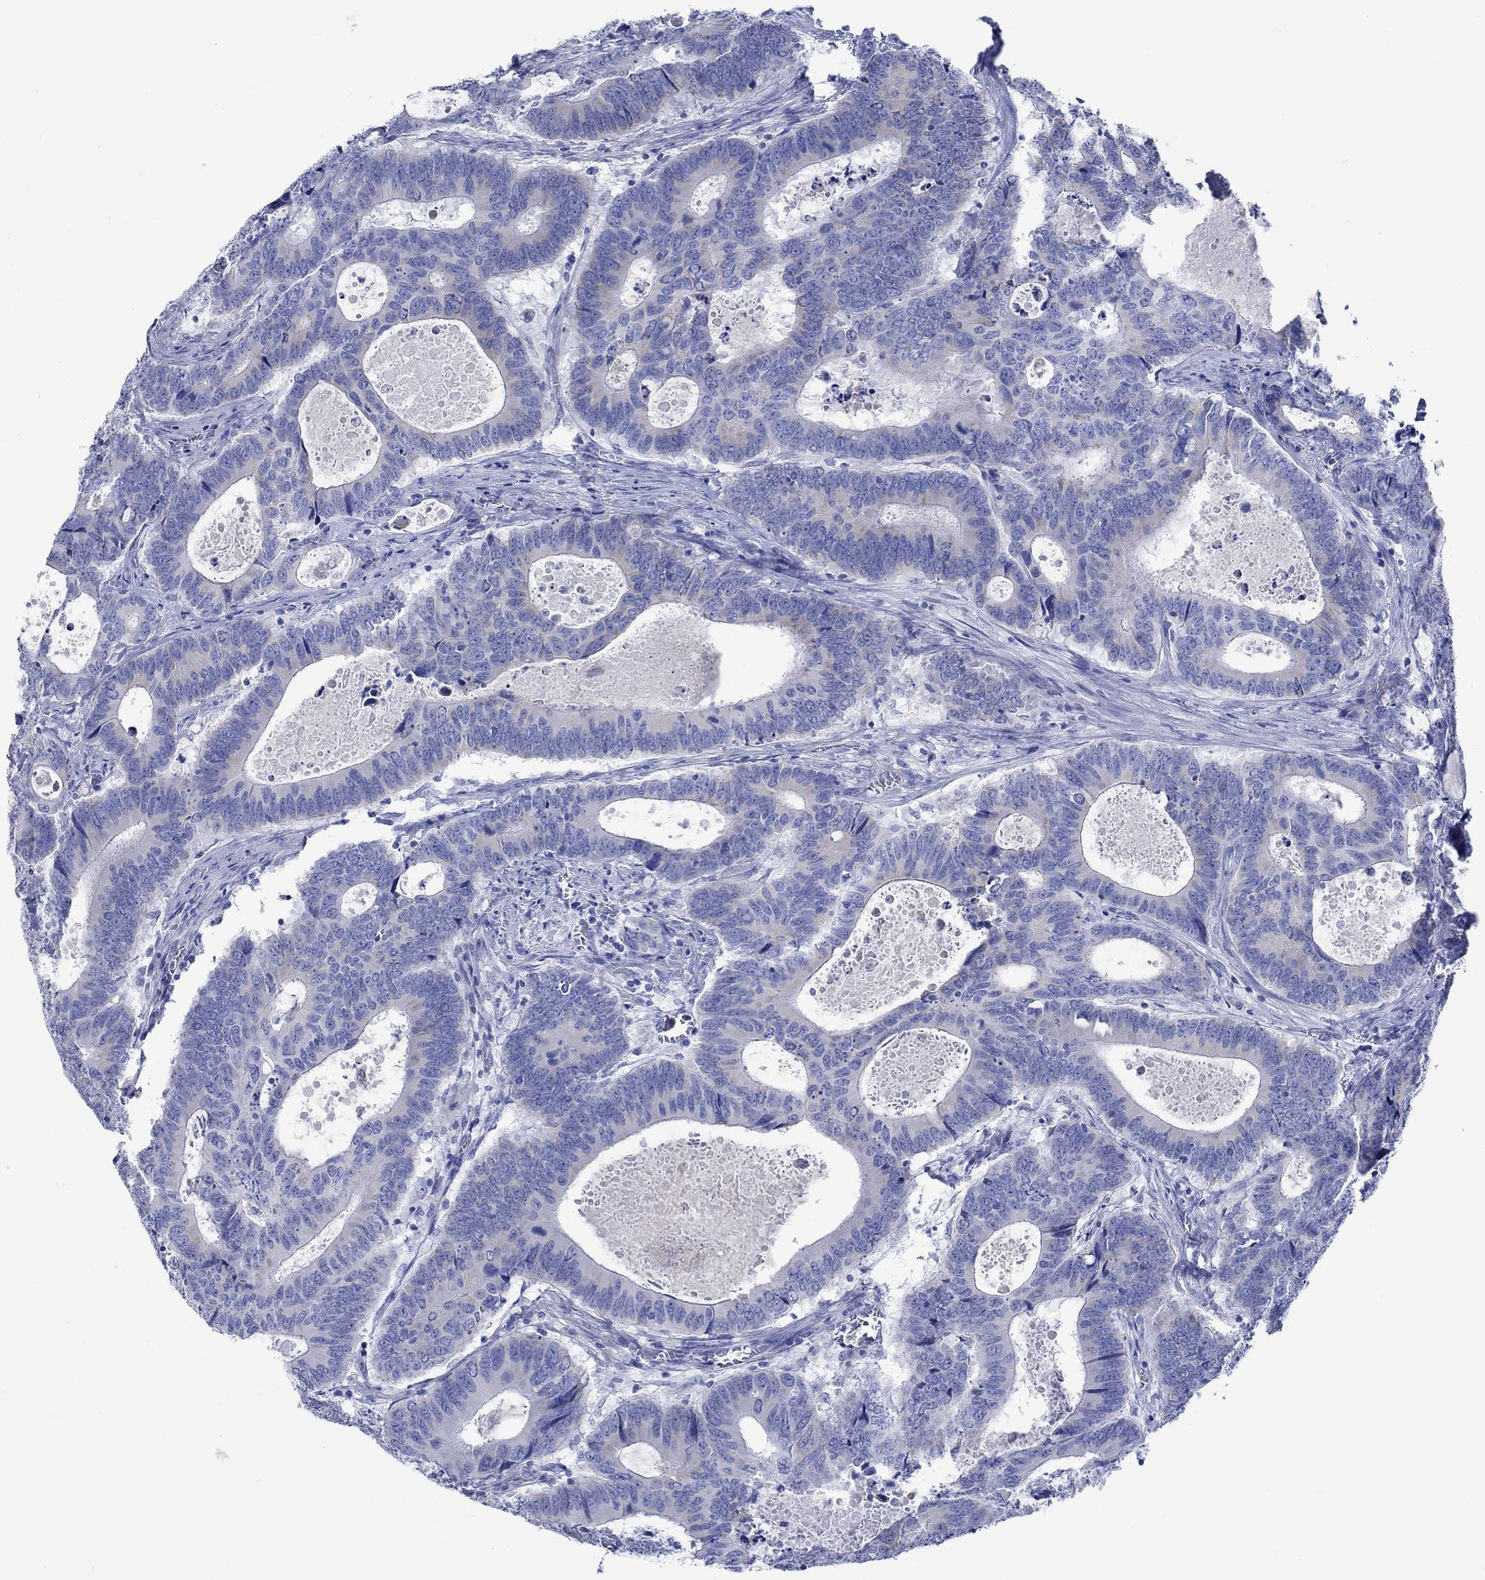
{"staining": {"intensity": "negative", "quantity": "none", "location": "none"}, "tissue": "colorectal cancer", "cell_type": "Tumor cells", "image_type": "cancer", "snomed": [{"axis": "morphology", "description": "Adenocarcinoma, NOS"}, {"axis": "topography", "description": "Colon"}], "caption": "A high-resolution photomicrograph shows IHC staining of colorectal cancer (adenocarcinoma), which demonstrates no significant staining in tumor cells.", "gene": "CPLX2", "patient": {"sex": "female", "age": 82}}